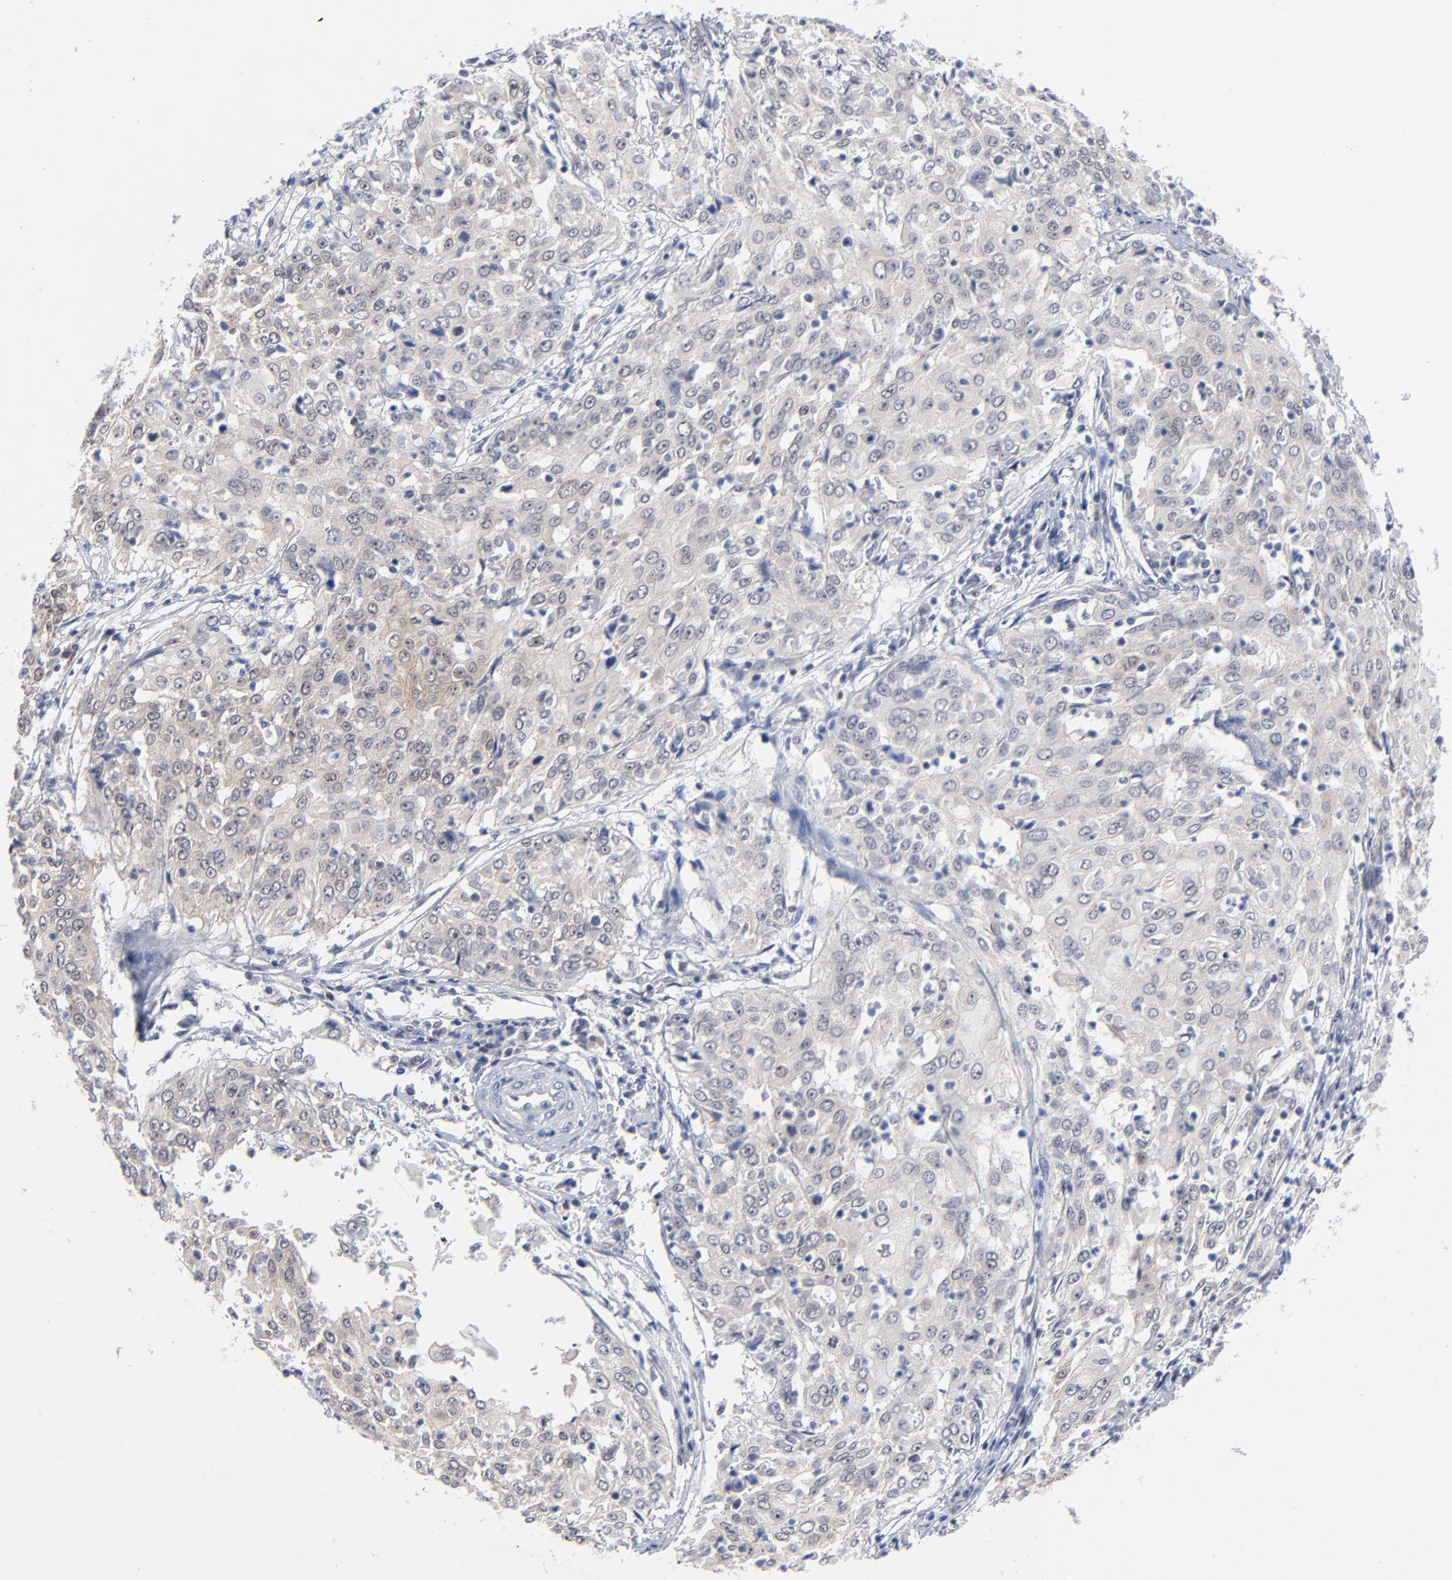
{"staining": {"intensity": "weak", "quantity": "25%-75%", "location": "cytoplasmic/membranous"}, "tissue": "cervical cancer", "cell_type": "Tumor cells", "image_type": "cancer", "snomed": [{"axis": "morphology", "description": "Squamous cell carcinoma, NOS"}, {"axis": "topography", "description": "Cervix"}], "caption": "Protein positivity by immunohistochemistry shows weak cytoplasmic/membranous positivity in about 25%-75% of tumor cells in cervical cancer.", "gene": "RPS6KB1", "patient": {"sex": "female", "age": 39}}